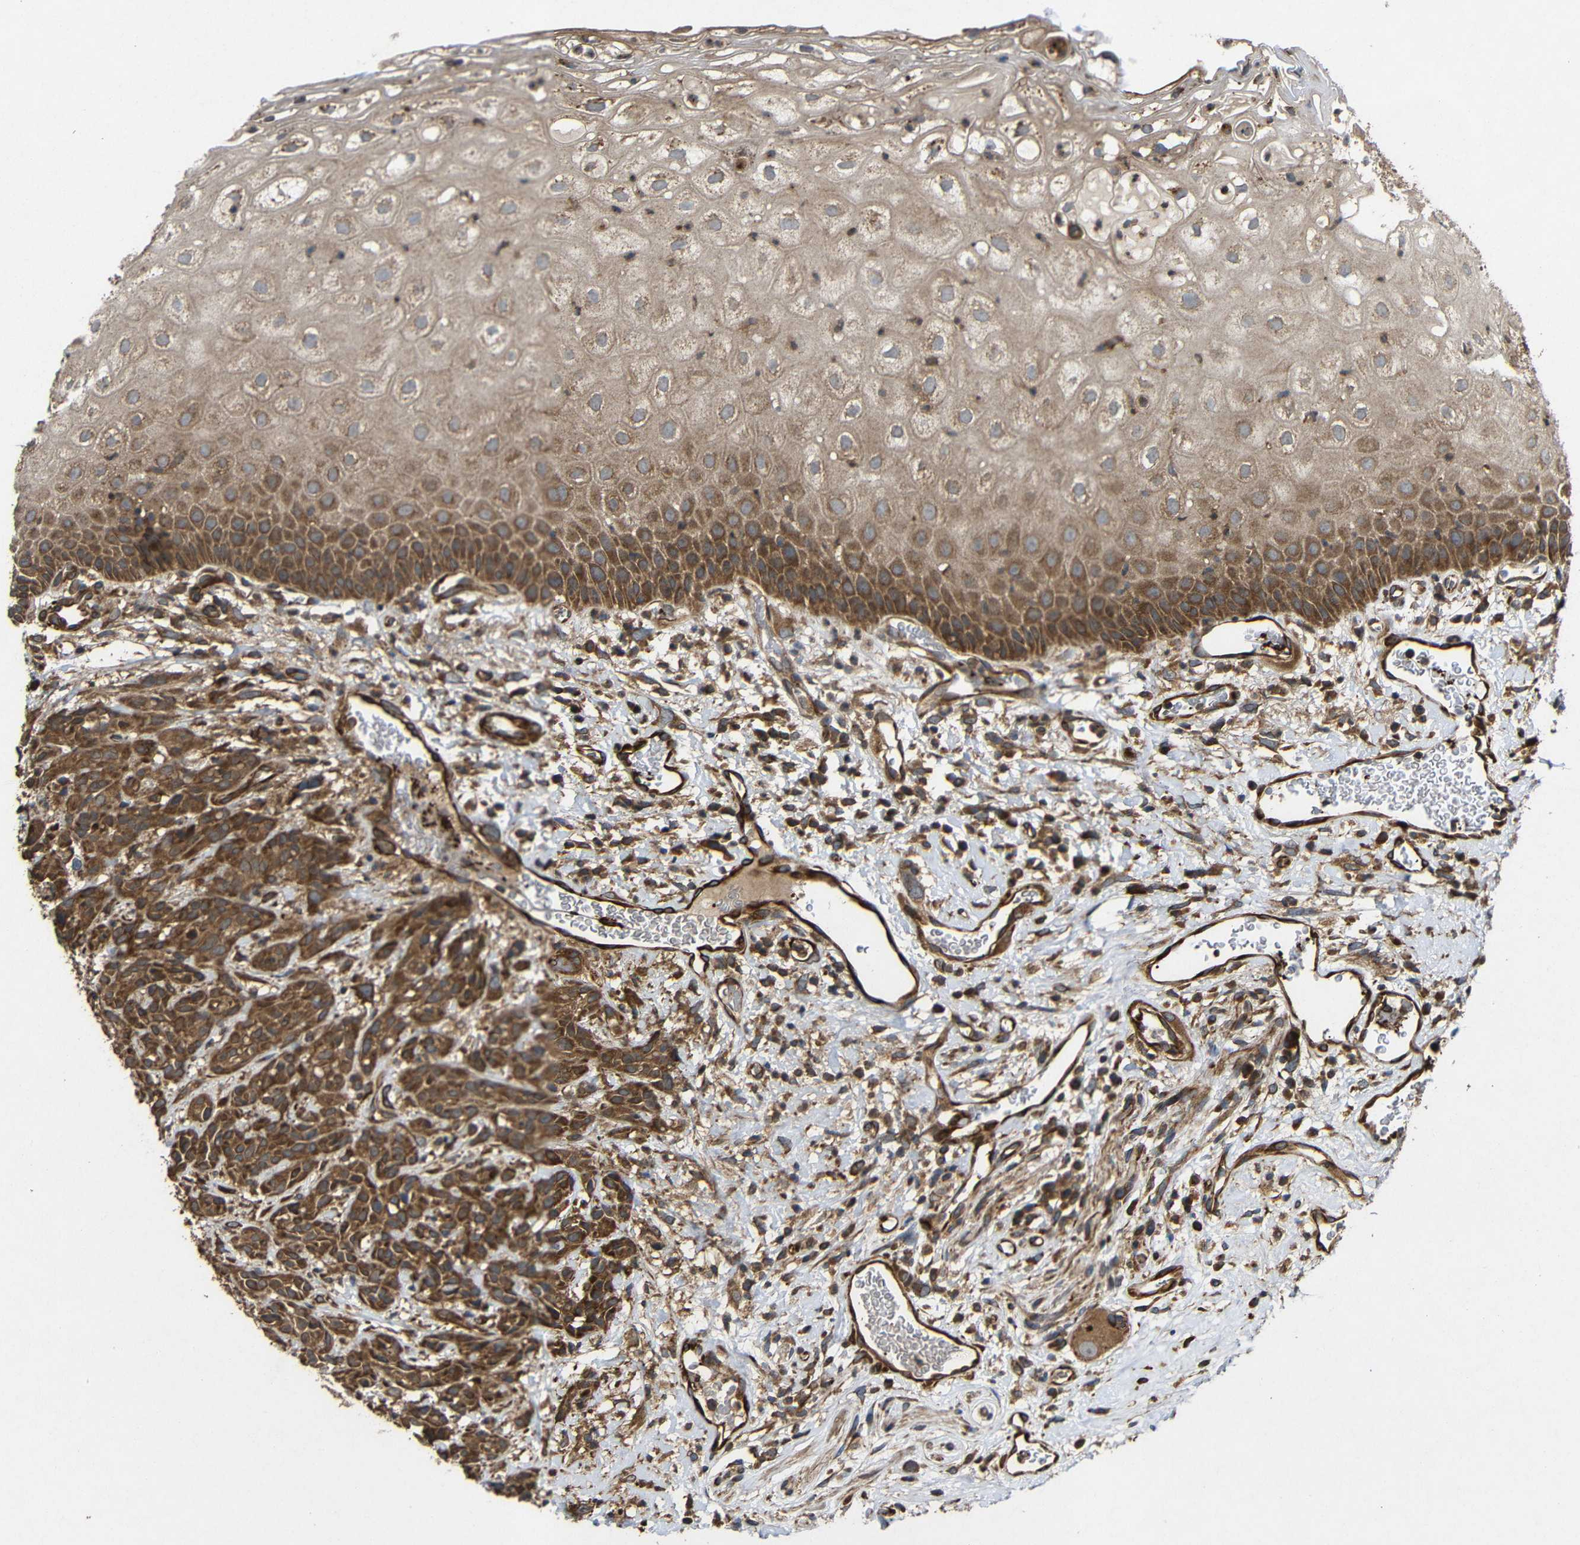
{"staining": {"intensity": "strong", "quantity": ">75%", "location": "cytoplasmic/membranous"}, "tissue": "head and neck cancer", "cell_type": "Tumor cells", "image_type": "cancer", "snomed": [{"axis": "morphology", "description": "Normal tissue, NOS"}, {"axis": "morphology", "description": "Squamous cell carcinoma, NOS"}, {"axis": "topography", "description": "Cartilage tissue"}, {"axis": "topography", "description": "Head-Neck"}], "caption": "DAB (3,3'-diaminobenzidine) immunohistochemical staining of human head and neck cancer exhibits strong cytoplasmic/membranous protein positivity in about >75% of tumor cells.", "gene": "EIF2S1", "patient": {"sex": "male", "age": 62}}